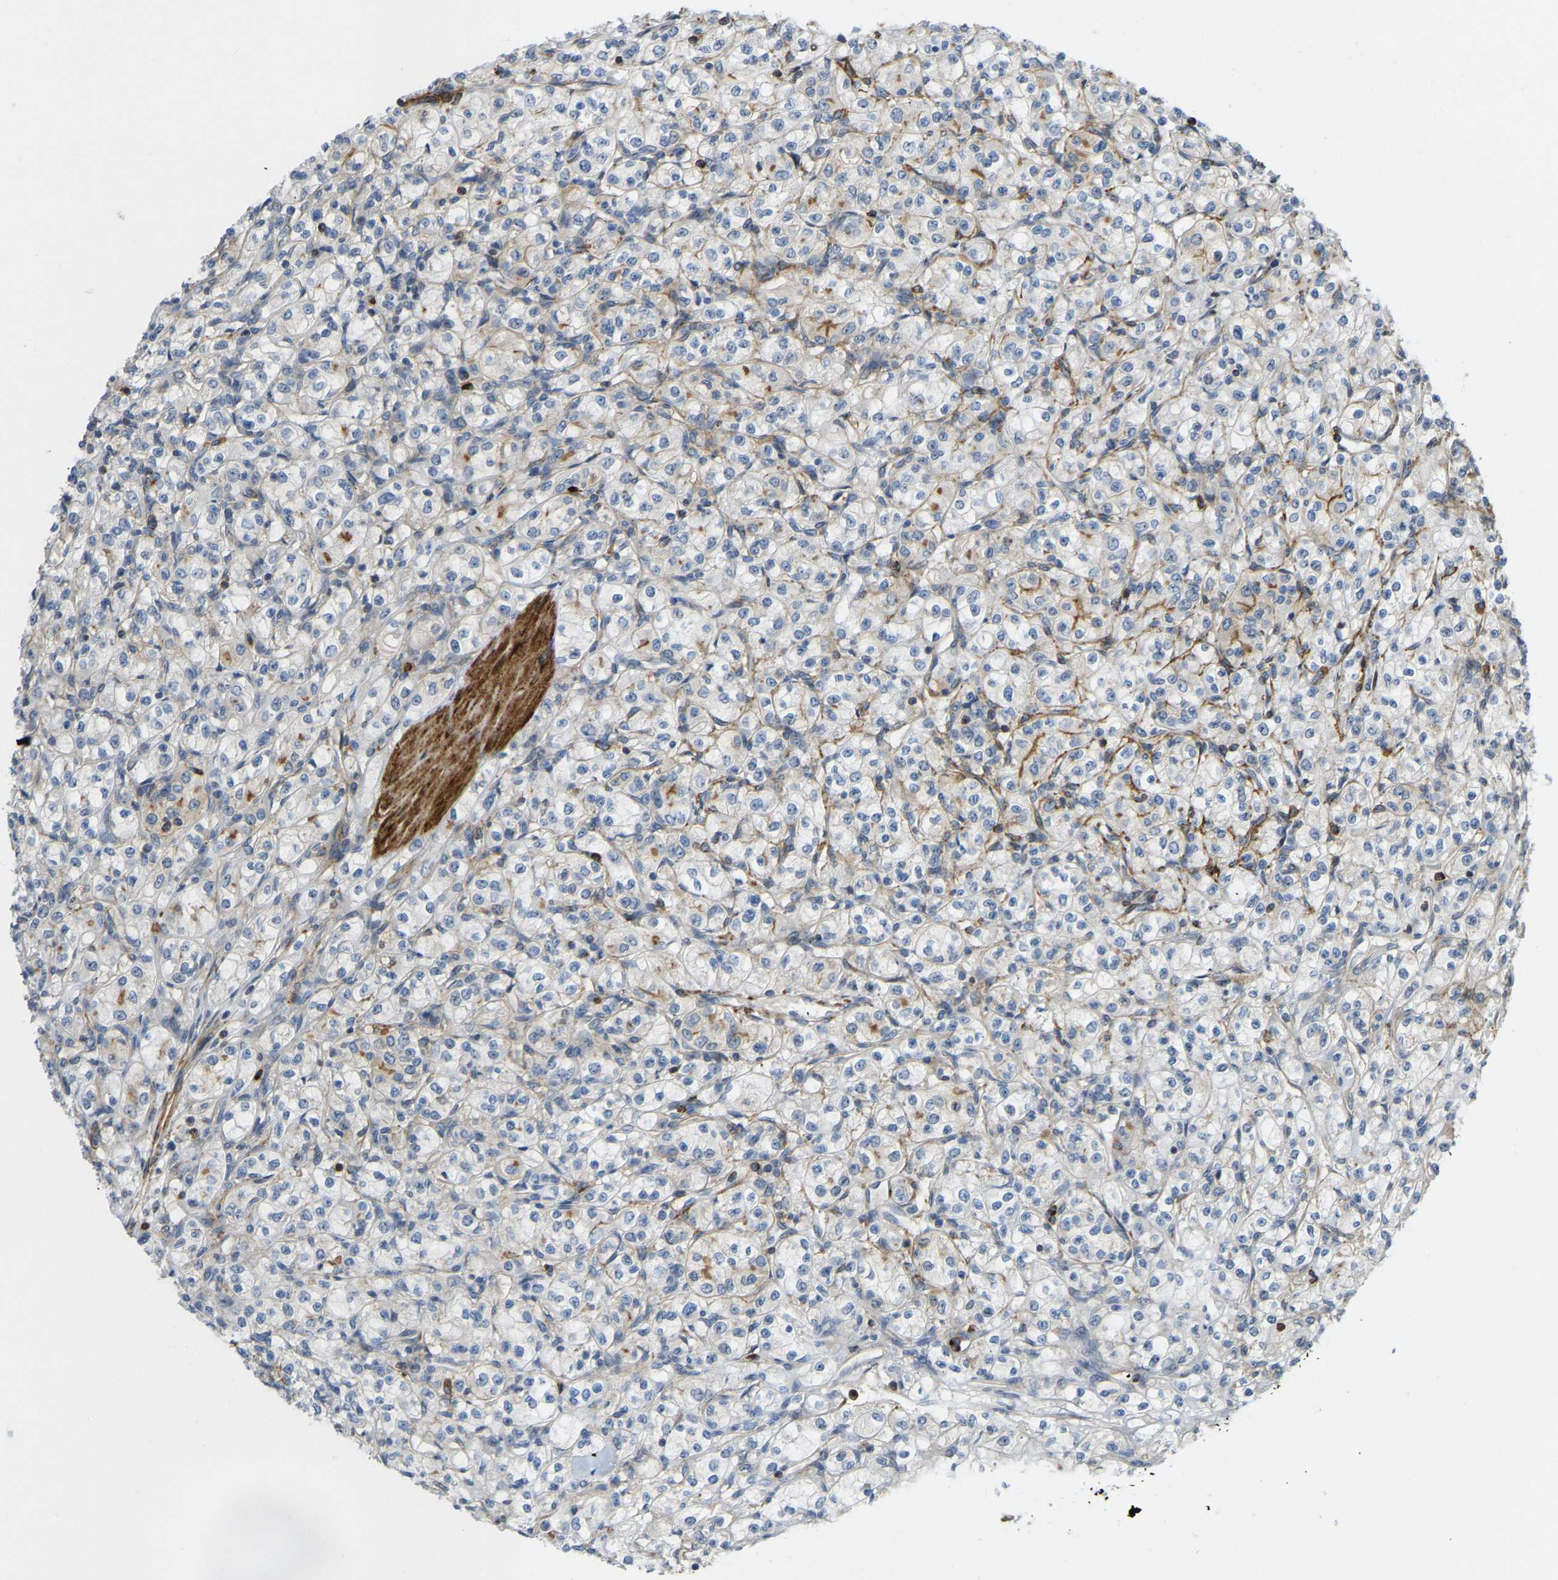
{"staining": {"intensity": "weak", "quantity": "25%-75%", "location": "cytoplasmic/membranous"}, "tissue": "renal cancer", "cell_type": "Tumor cells", "image_type": "cancer", "snomed": [{"axis": "morphology", "description": "Adenocarcinoma, NOS"}, {"axis": "topography", "description": "Kidney"}], "caption": "High-power microscopy captured an immunohistochemistry micrograph of renal cancer (adenocarcinoma), revealing weak cytoplasmic/membranous positivity in approximately 25%-75% of tumor cells. Using DAB (brown) and hematoxylin (blue) stains, captured at high magnification using brightfield microscopy.", "gene": "KIAA1671", "patient": {"sex": "male", "age": 77}}